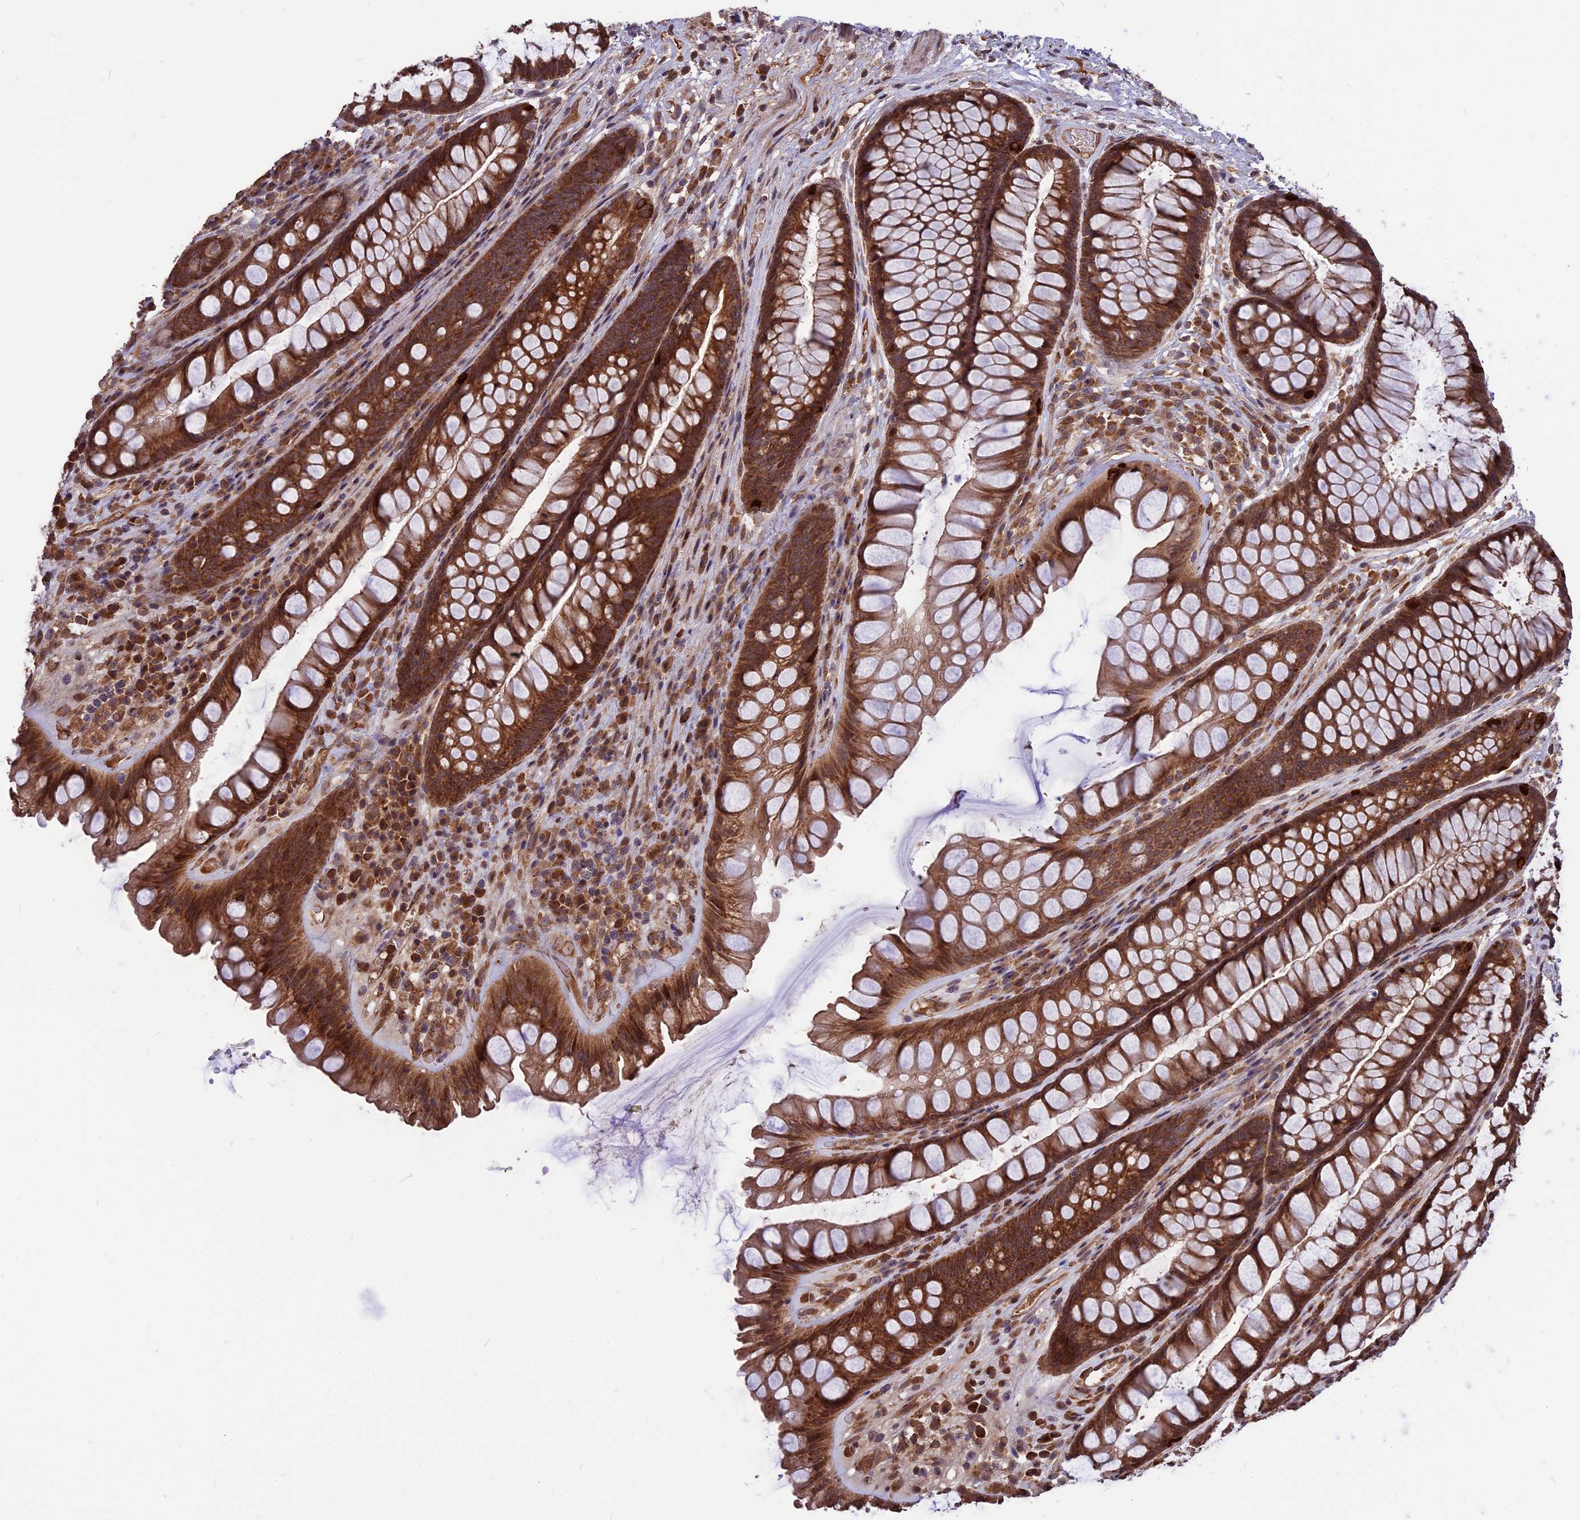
{"staining": {"intensity": "strong", "quantity": ">75%", "location": "cytoplasmic/membranous"}, "tissue": "rectum", "cell_type": "Glandular cells", "image_type": "normal", "snomed": [{"axis": "morphology", "description": "Normal tissue, NOS"}, {"axis": "topography", "description": "Rectum"}], "caption": "An image showing strong cytoplasmic/membranous staining in about >75% of glandular cells in normal rectum, as visualized by brown immunohistochemical staining.", "gene": "ZNF598", "patient": {"sex": "male", "age": 74}}